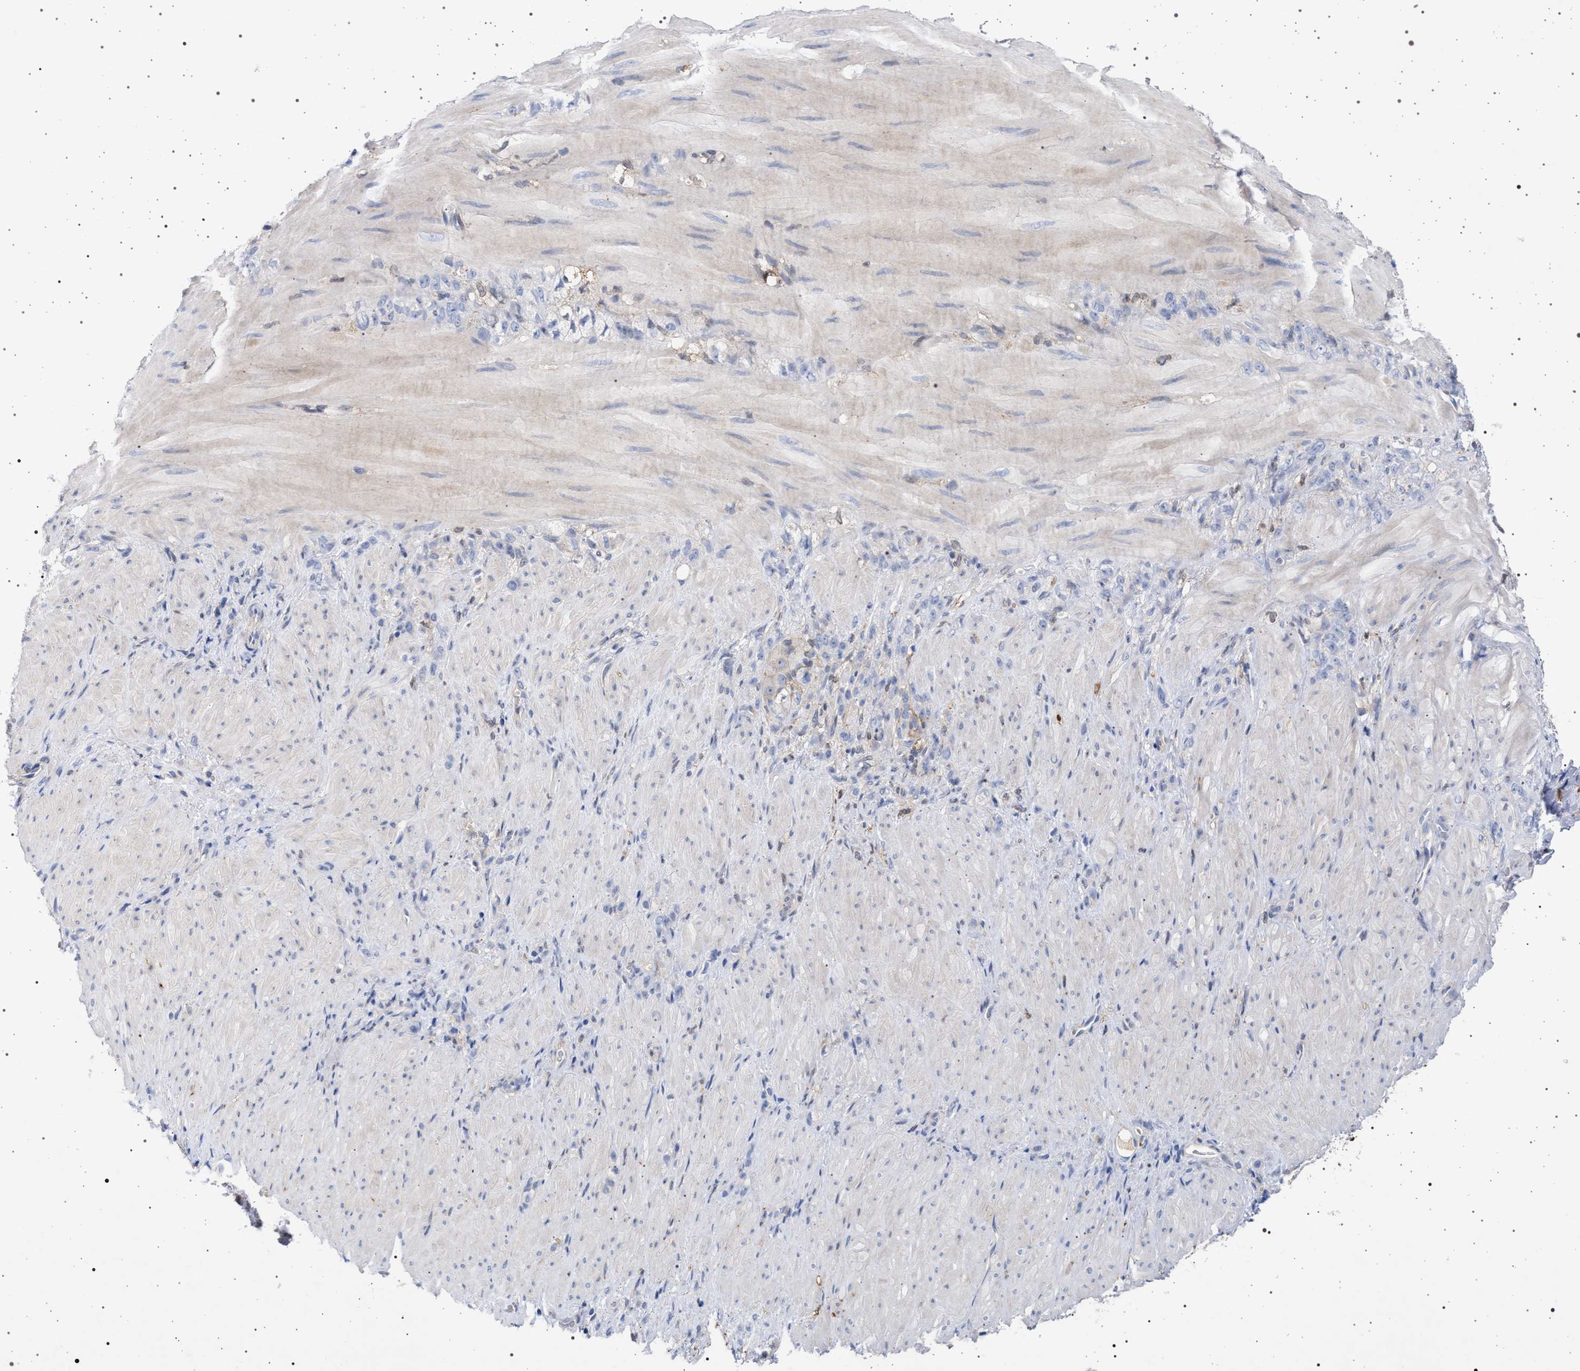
{"staining": {"intensity": "negative", "quantity": "none", "location": "none"}, "tissue": "stomach cancer", "cell_type": "Tumor cells", "image_type": "cancer", "snomed": [{"axis": "morphology", "description": "Normal tissue, NOS"}, {"axis": "morphology", "description": "Adenocarcinoma, NOS"}, {"axis": "topography", "description": "Stomach"}], "caption": "Tumor cells show no significant positivity in stomach cancer.", "gene": "PLG", "patient": {"sex": "male", "age": 82}}